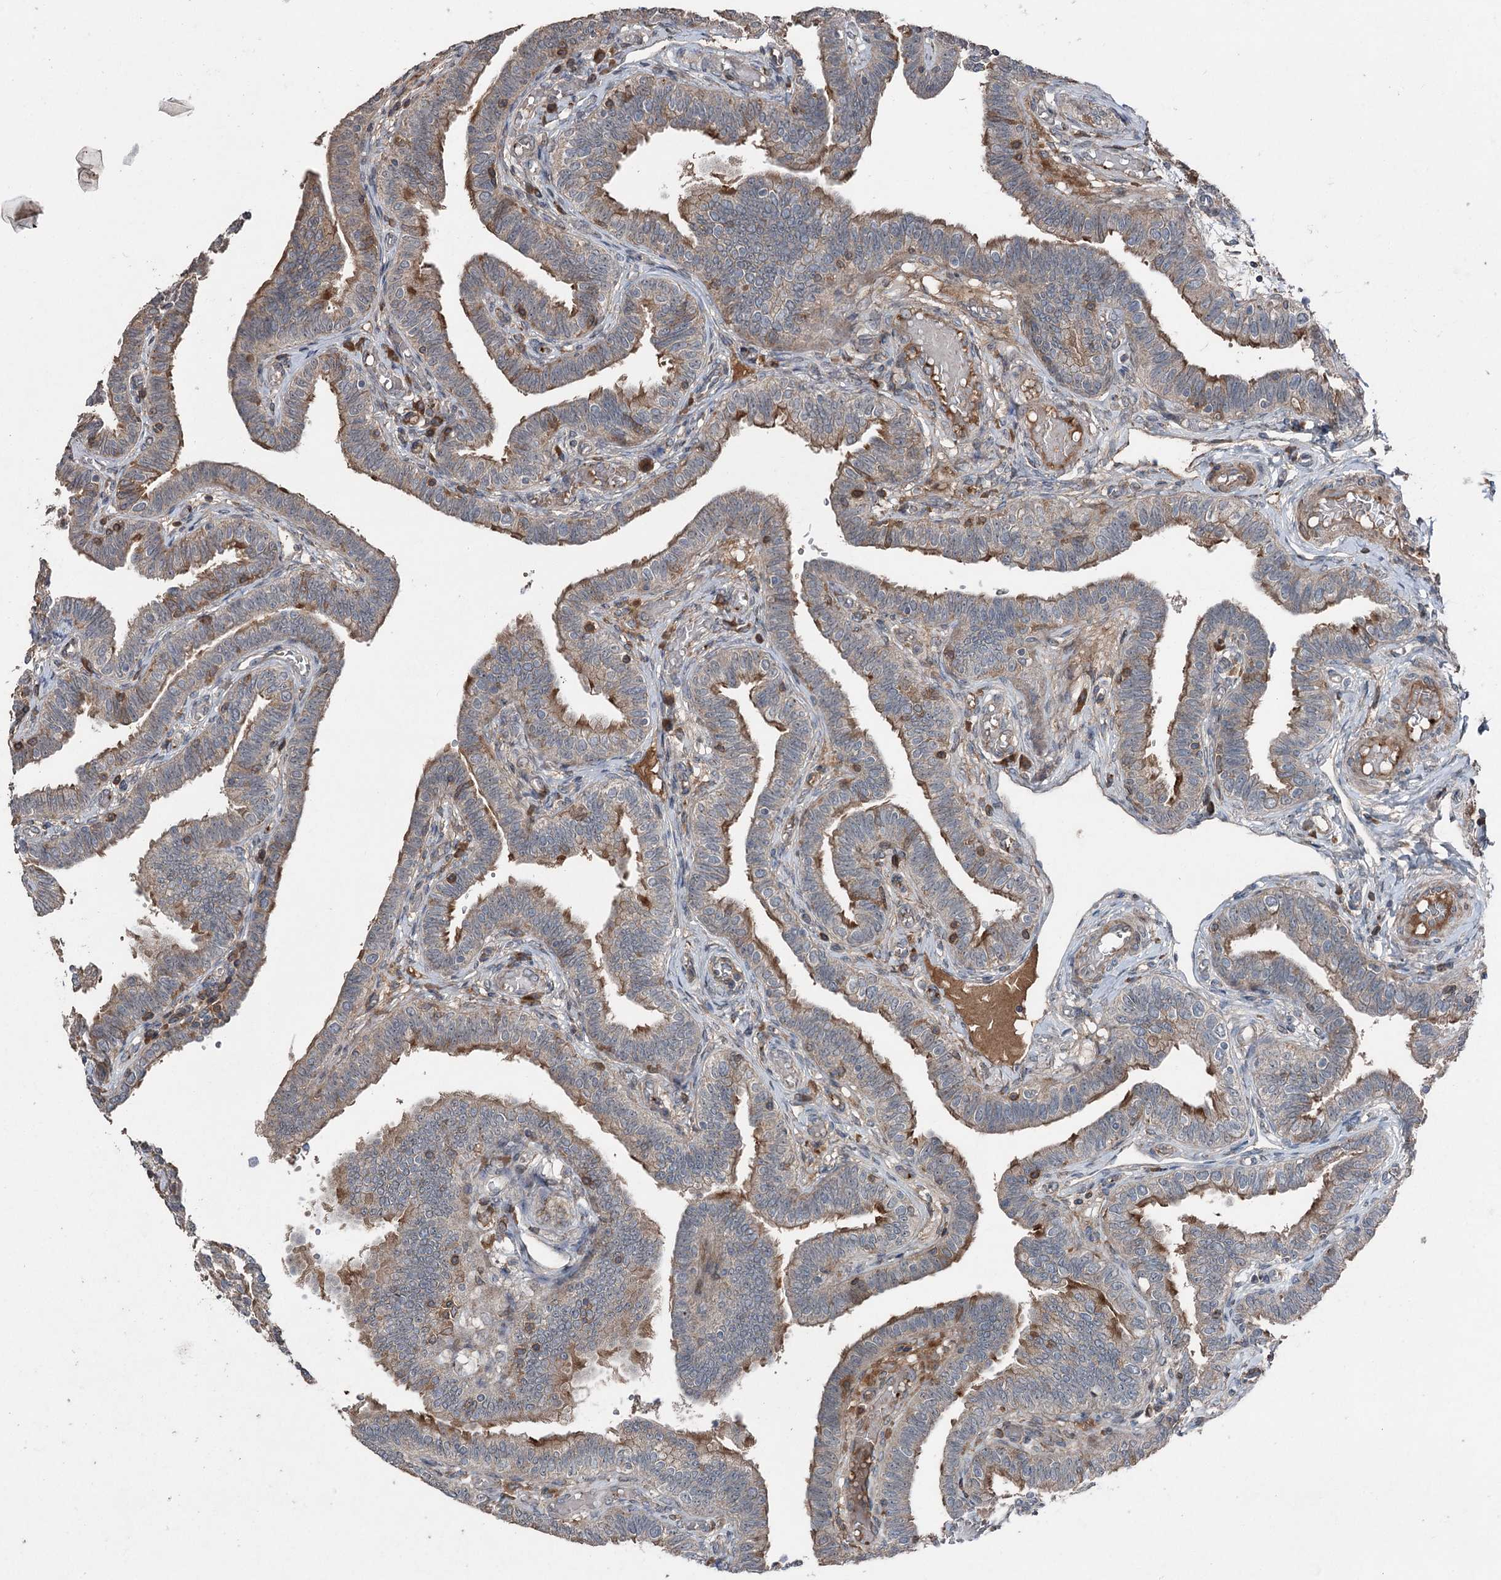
{"staining": {"intensity": "moderate", "quantity": ">75%", "location": "cytoplasmic/membranous"}, "tissue": "fallopian tube", "cell_type": "Glandular cells", "image_type": "normal", "snomed": [{"axis": "morphology", "description": "Normal tissue, NOS"}, {"axis": "topography", "description": "Fallopian tube"}], "caption": "High-magnification brightfield microscopy of benign fallopian tube stained with DAB (3,3'-diaminobenzidine) (brown) and counterstained with hematoxylin (blue). glandular cells exhibit moderate cytoplasmic/membranous expression is identified in approximately>75% of cells. The staining was performed using DAB, with brown indicating positive protein expression. Nuclei are stained blue with hematoxylin.", "gene": "MAPK8IP2", "patient": {"sex": "female", "age": 39}}